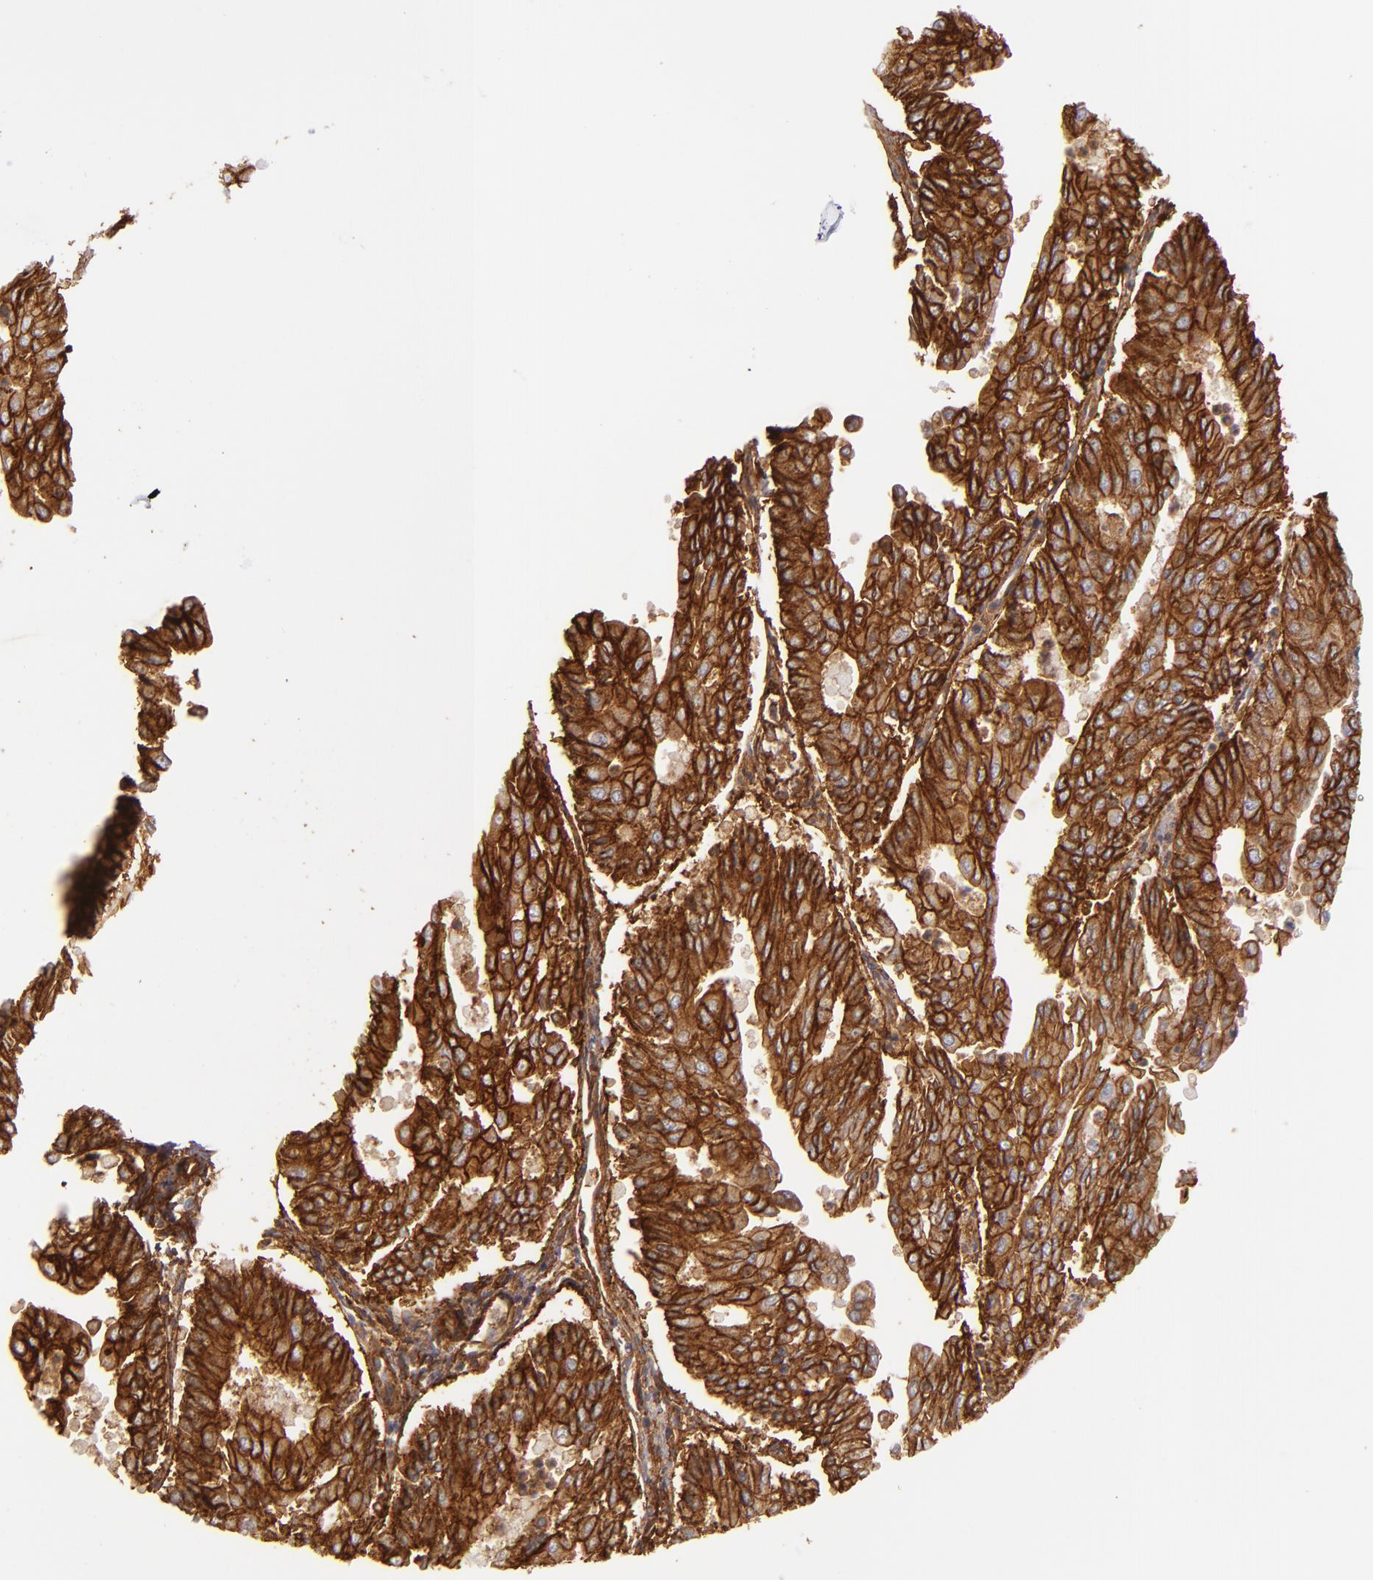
{"staining": {"intensity": "strong", "quantity": ">75%", "location": "cytoplasmic/membranous"}, "tissue": "endometrial cancer", "cell_type": "Tumor cells", "image_type": "cancer", "snomed": [{"axis": "morphology", "description": "Adenocarcinoma, NOS"}, {"axis": "topography", "description": "Endometrium"}], "caption": "Tumor cells display strong cytoplasmic/membranous staining in approximately >75% of cells in endometrial cancer (adenocarcinoma).", "gene": "CD151", "patient": {"sex": "female", "age": 79}}